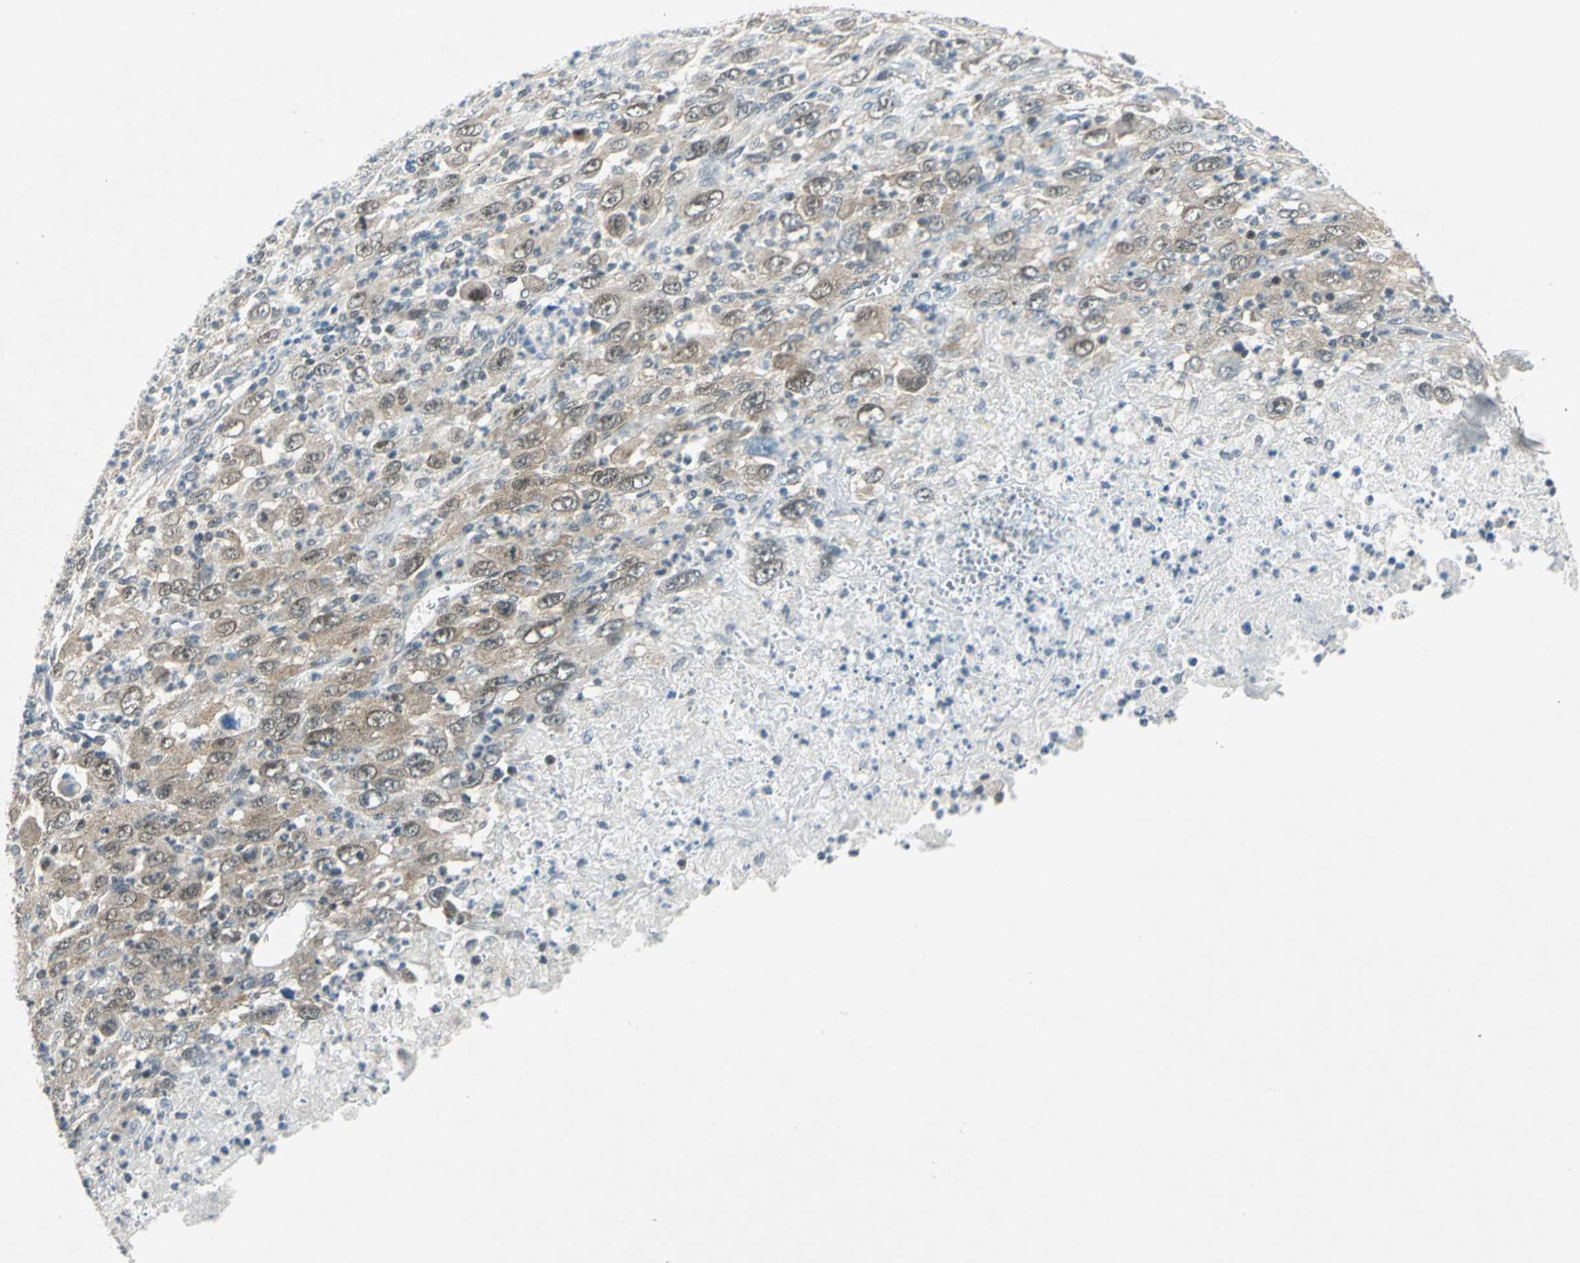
{"staining": {"intensity": "weak", "quantity": "25%-75%", "location": "cytoplasmic/membranous"}, "tissue": "melanoma", "cell_type": "Tumor cells", "image_type": "cancer", "snomed": [{"axis": "morphology", "description": "Malignant melanoma, Metastatic site"}, {"axis": "topography", "description": "Skin"}], "caption": "Protein positivity by immunohistochemistry (IHC) demonstrates weak cytoplasmic/membranous positivity in approximately 25%-75% of tumor cells in malignant melanoma (metastatic site).", "gene": "PIN1", "patient": {"sex": "female", "age": 56}}